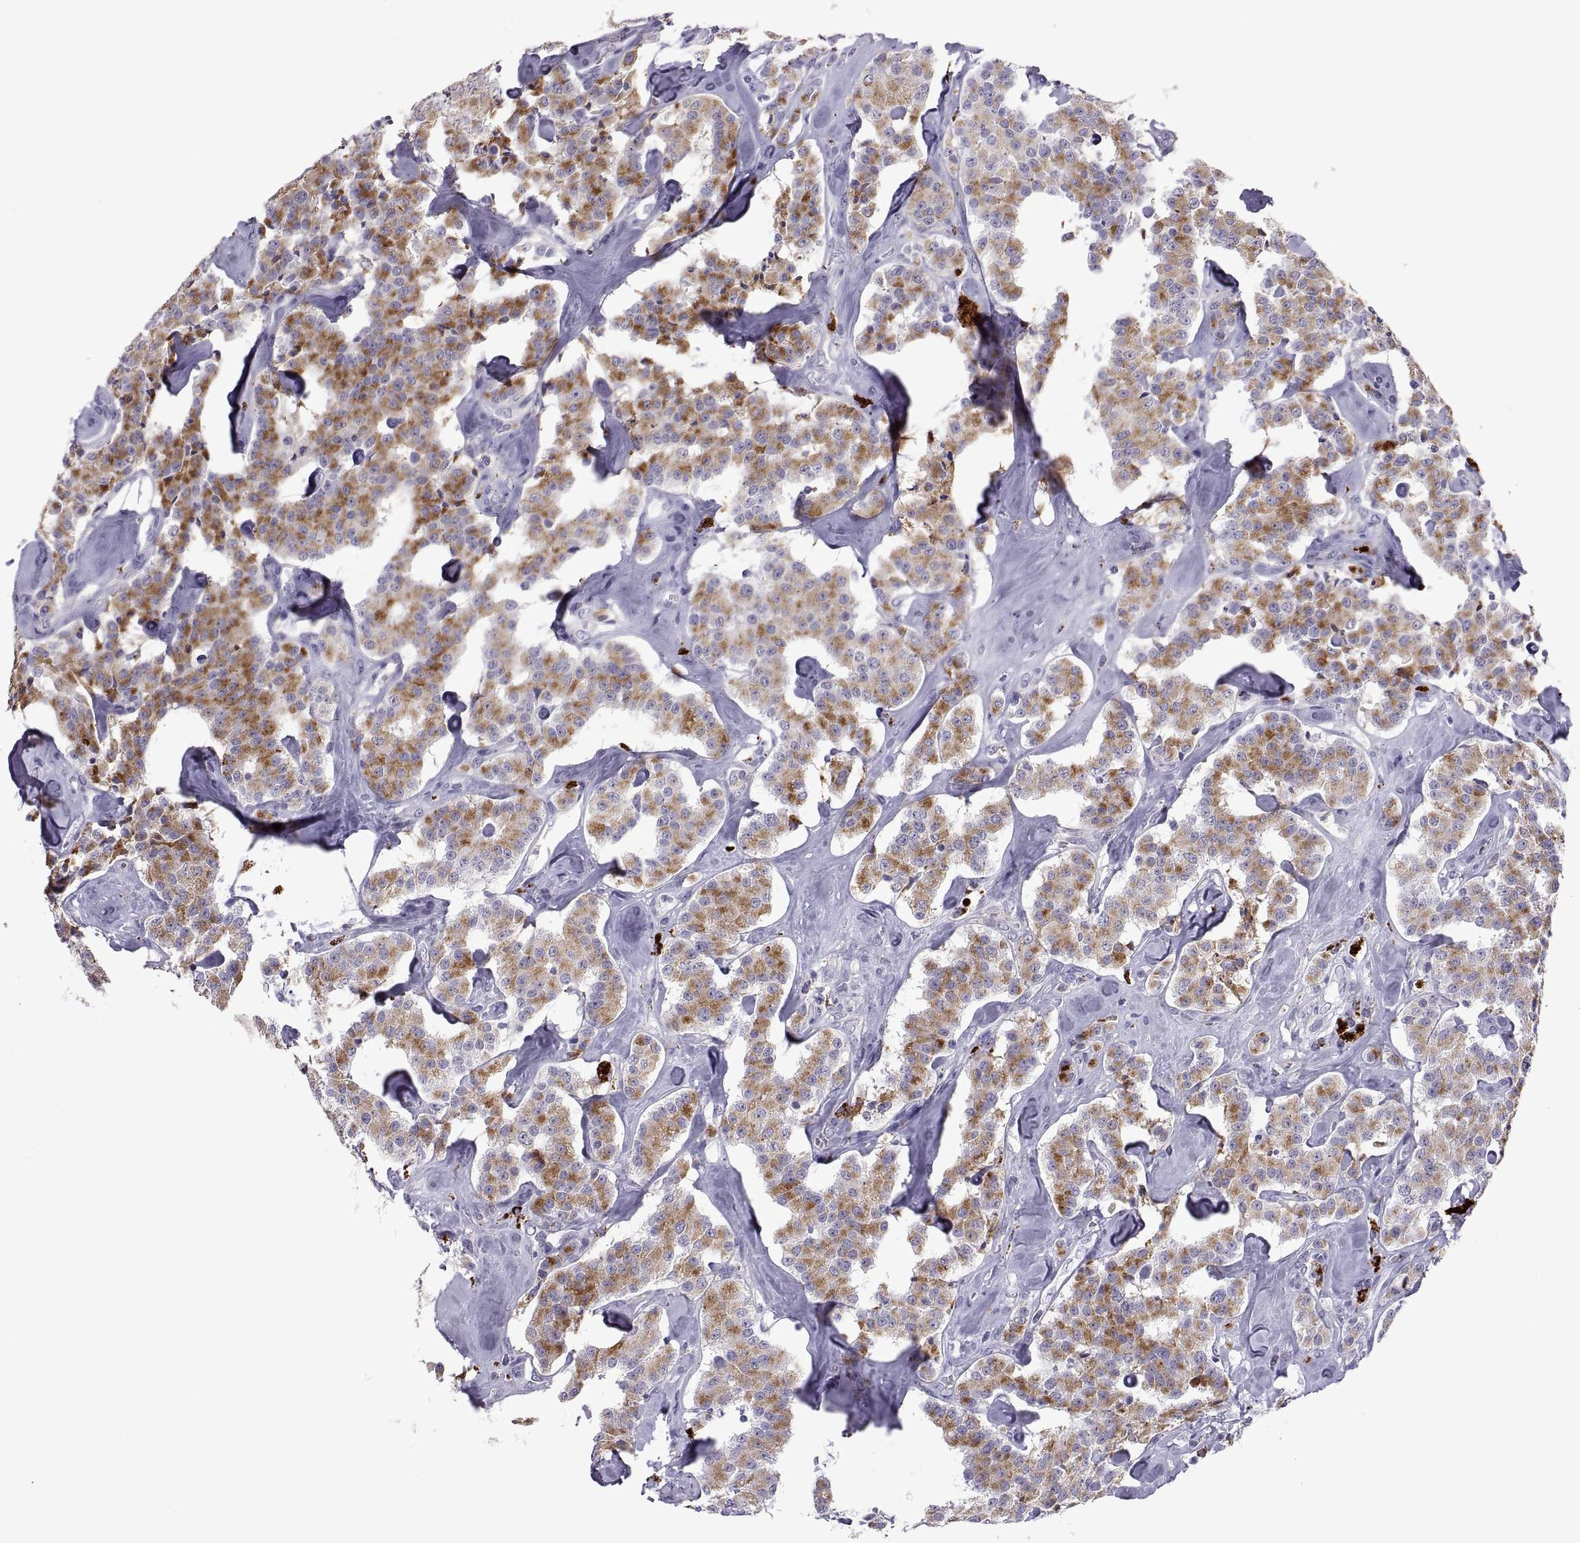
{"staining": {"intensity": "moderate", "quantity": ">75%", "location": "cytoplasmic/membranous"}, "tissue": "carcinoid", "cell_type": "Tumor cells", "image_type": "cancer", "snomed": [{"axis": "morphology", "description": "Carcinoid, malignant, NOS"}, {"axis": "topography", "description": "Pancreas"}], "caption": "Human carcinoid (malignant) stained for a protein (brown) displays moderate cytoplasmic/membranous positive staining in about >75% of tumor cells.", "gene": "RGS19", "patient": {"sex": "male", "age": 41}}